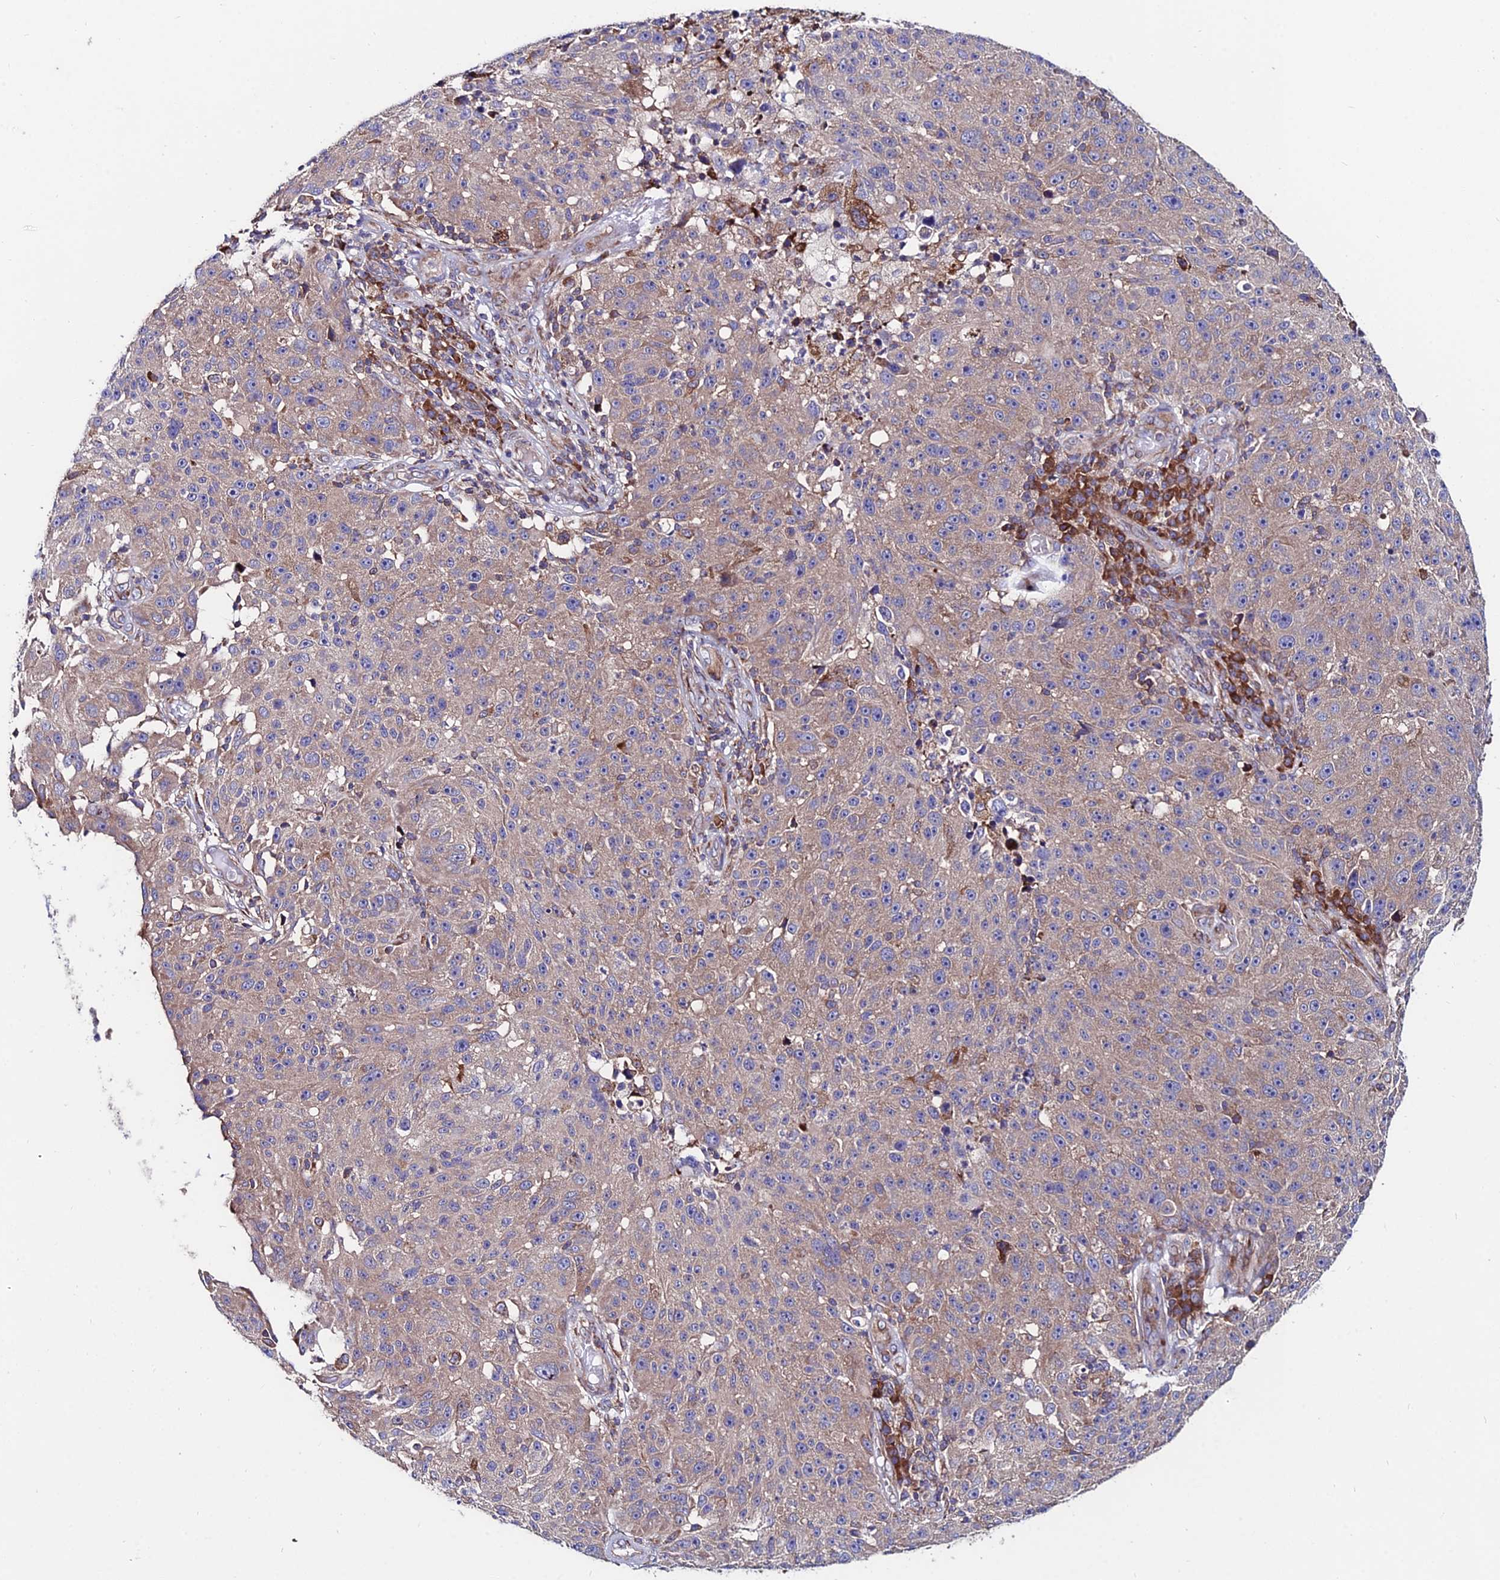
{"staining": {"intensity": "weak", "quantity": "25%-75%", "location": "cytoplasmic/membranous"}, "tissue": "melanoma", "cell_type": "Tumor cells", "image_type": "cancer", "snomed": [{"axis": "morphology", "description": "Malignant melanoma, NOS"}, {"axis": "topography", "description": "Skin"}], "caption": "Weak cytoplasmic/membranous positivity for a protein is identified in approximately 25%-75% of tumor cells of malignant melanoma using IHC.", "gene": "EIF3K", "patient": {"sex": "male", "age": 53}}